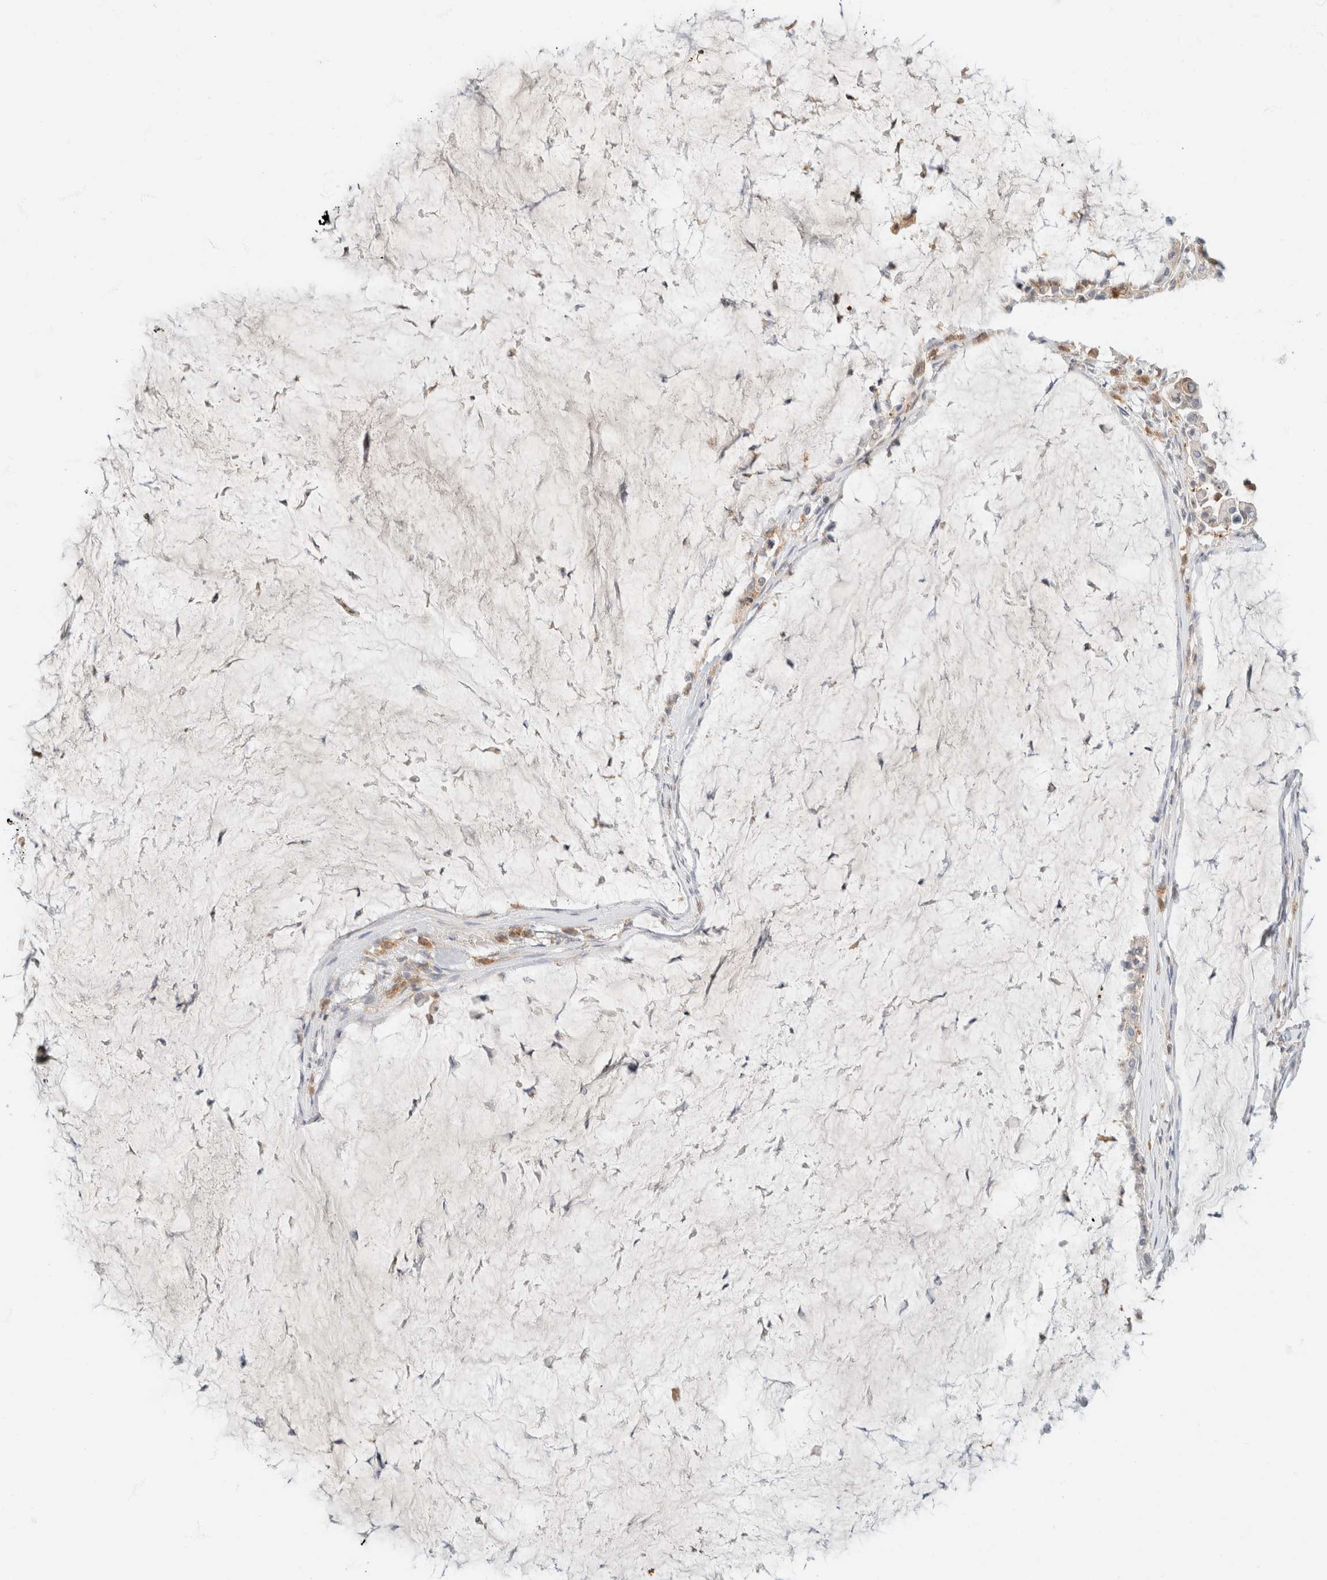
{"staining": {"intensity": "weak", "quantity": "<25%", "location": "cytoplasmic/membranous"}, "tissue": "pancreatic cancer", "cell_type": "Tumor cells", "image_type": "cancer", "snomed": [{"axis": "morphology", "description": "Adenocarcinoma, NOS"}, {"axis": "topography", "description": "Pancreas"}], "caption": "This is an immunohistochemistry photomicrograph of pancreatic cancer. There is no positivity in tumor cells.", "gene": "GPI", "patient": {"sex": "male", "age": 41}}